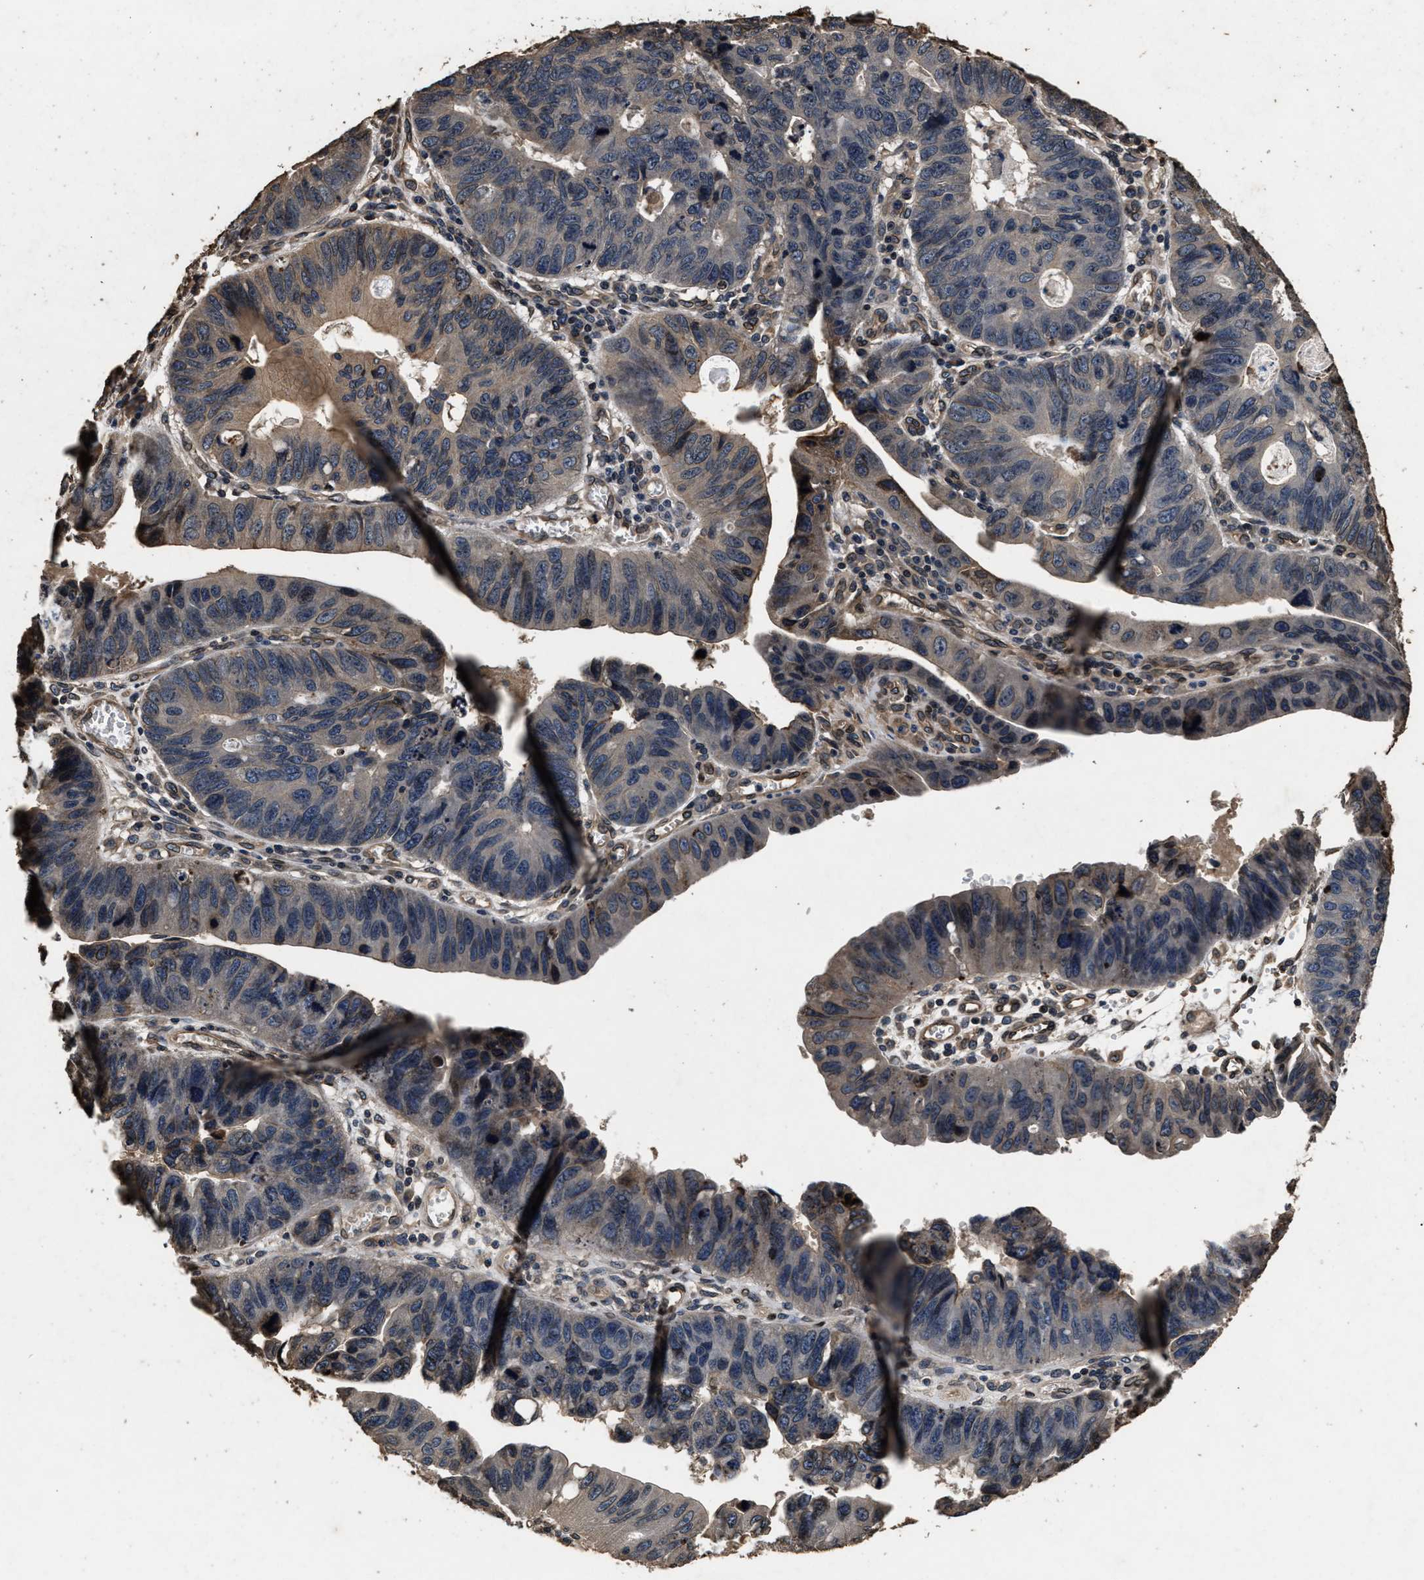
{"staining": {"intensity": "moderate", "quantity": "<25%", "location": "cytoplasmic/membranous"}, "tissue": "stomach cancer", "cell_type": "Tumor cells", "image_type": "cancer", "snomed": [{"axis": "morphology", "description": "Adenocarcinoma, NOS"}, {"axis": "topography", "description": "Stomach"}], "caption": "High-power microscopy captured an immunohistochemistry (IHC) photomicrograph of stomach adenocarcinoma, revealing moderate cytoplasmic/membranous positivity in about <25% of tumor cells. Using DAB (3,3'-diaminobenzidine) (brown) and hematoxylin (blue) stains, captured at high magnification using brightfield microscopy.", "gene": "ACCS", "patient": {"sex": "male", "age": 59}}